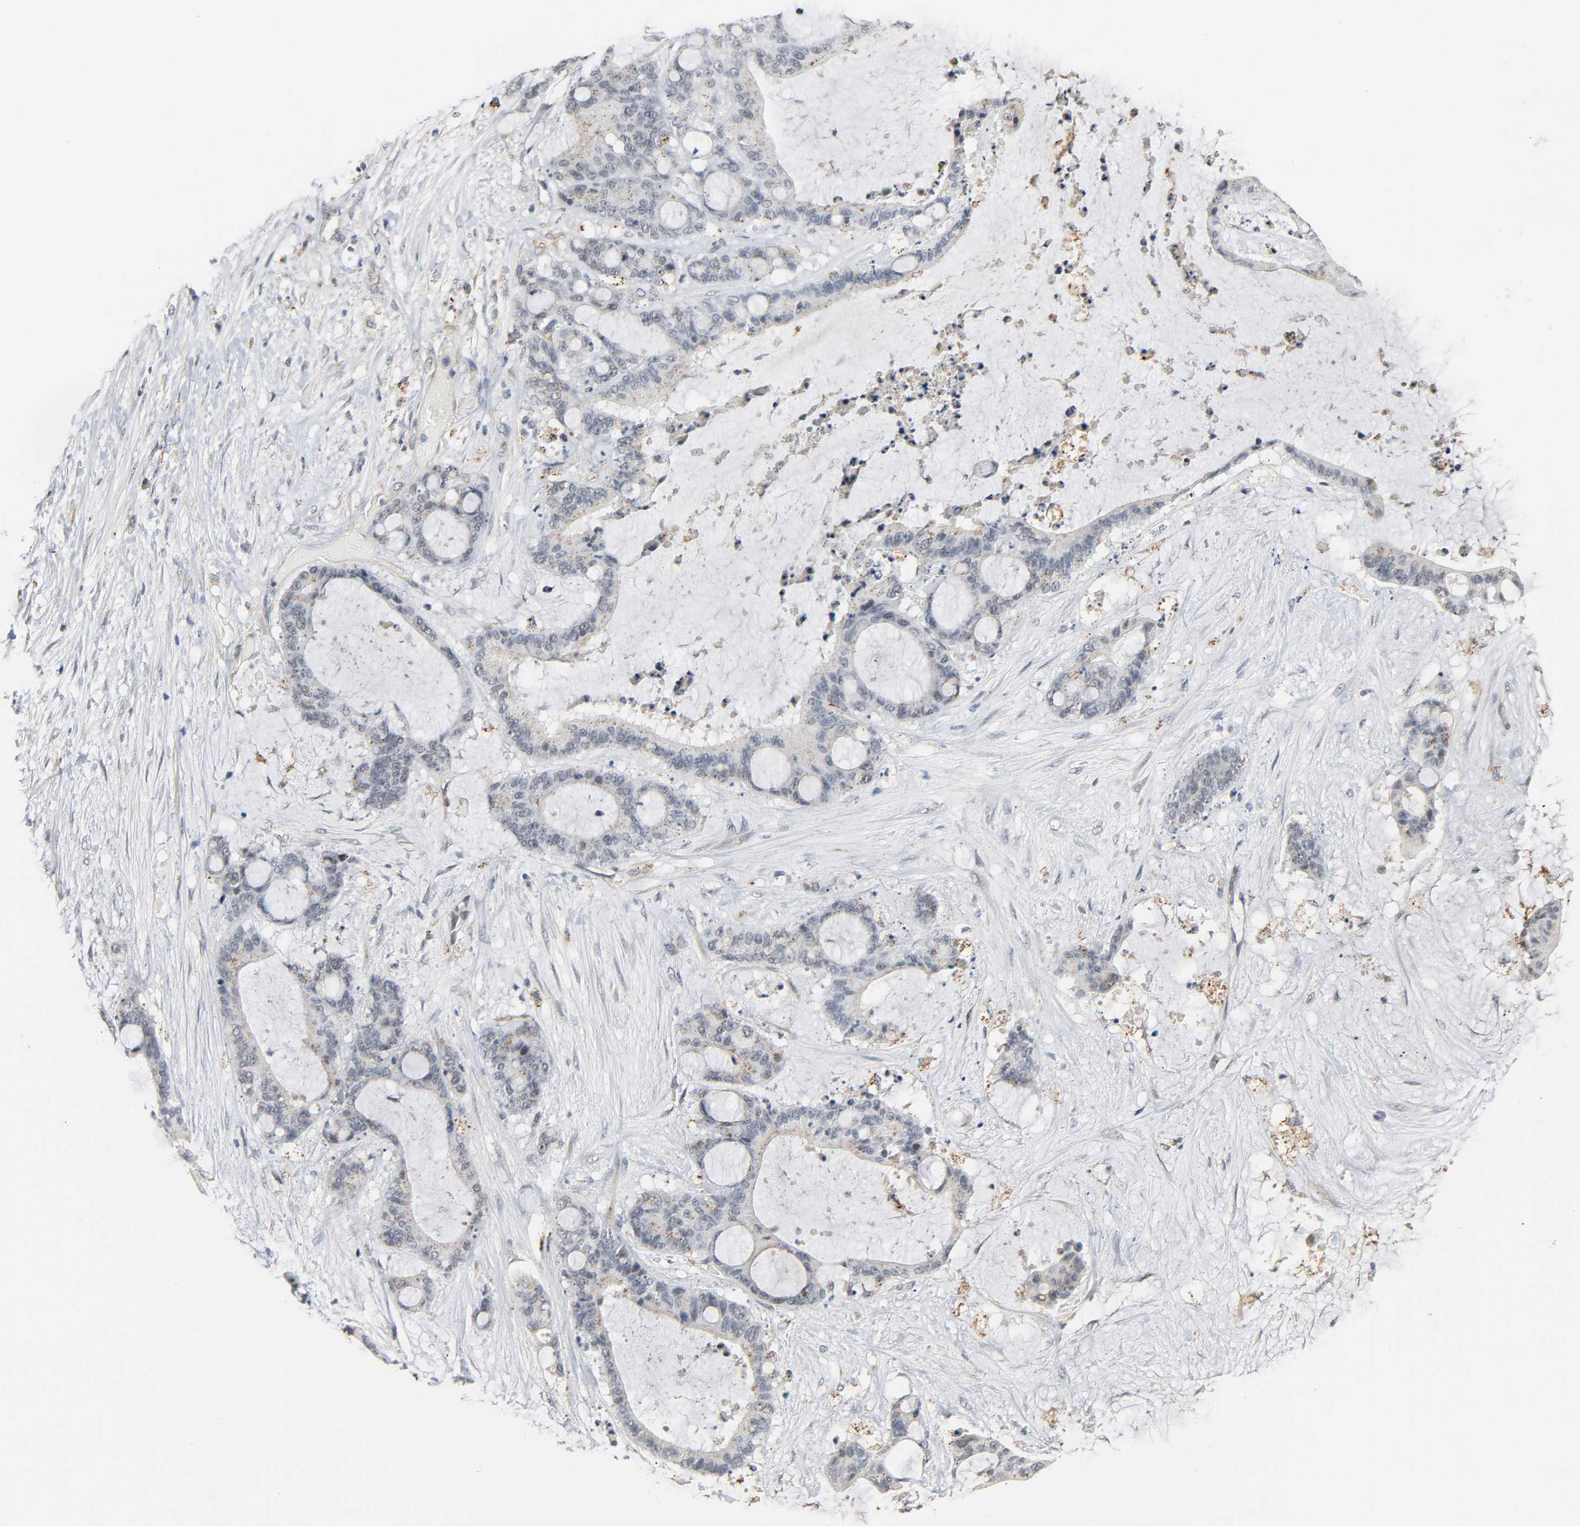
{"staining": {"intensity": "weak", "quantity": "<25%", "location": "cytoplasmic/membranous"}, "tissue": "liver cancer", "cell_type": "Tumor cells", "image_type": "cancer", "snomed": [{"axis": "morphology", "description": "Cholangiocarcinoma"}, {"axis": "topography", "description": "Liver"}], "caption": "Immunohistochemical staining of liver cancer (cholangiocarcinoma) reveals no significant expression in tumor cells.", "gene": "CD4", "patient": {"sex": "female", "age": 73}}